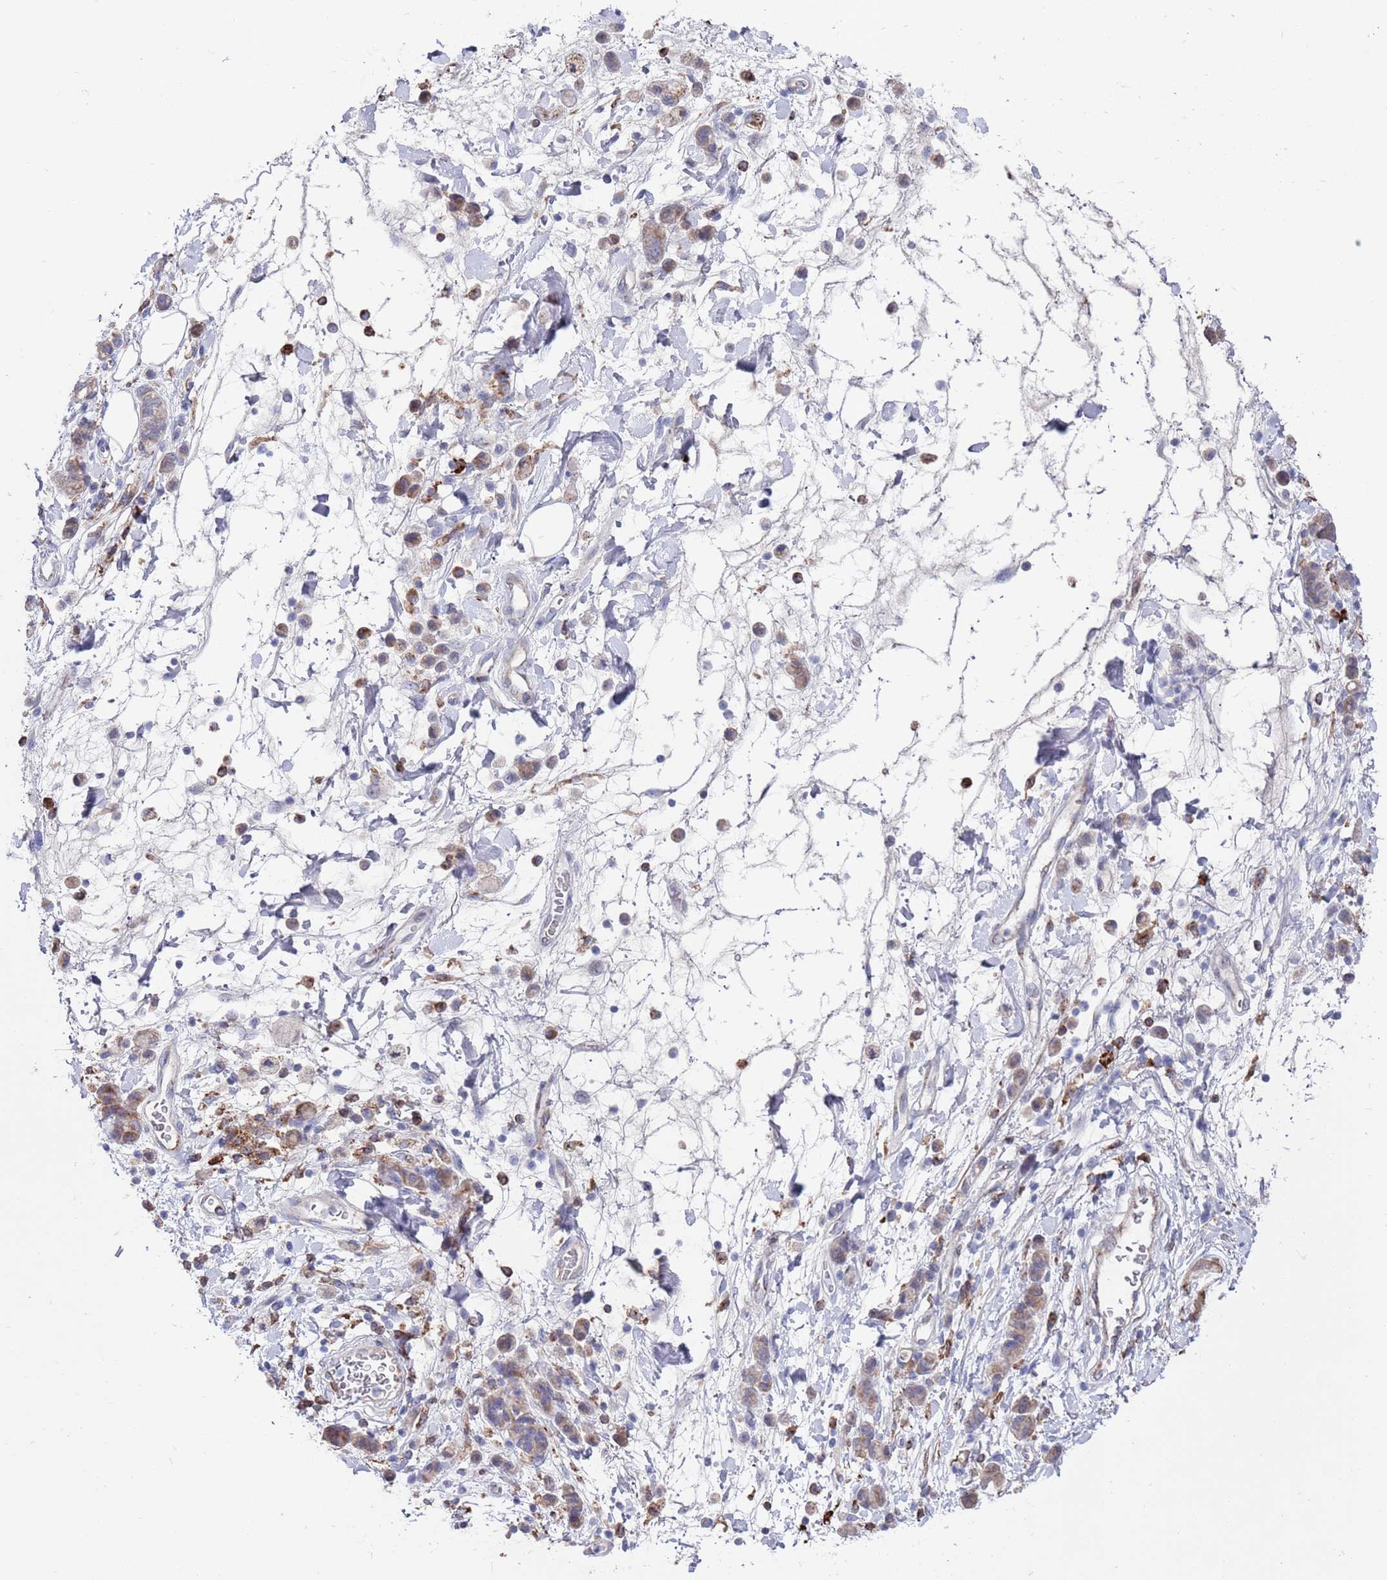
{"staining": {"intensity": "weak", "quantity": "25%-75%", "location": "cytoplasmic/membranous"}, "tissue": "stomach cancer", "cell_type": "Tumor cells", "image_type": "cancer", "snomed": [{"axis": "morphology", "description": "Adenocarcinoma, NOS"}, {"axis": "topography", "description": "Stomach"}], "caption": "Immunohistochemical staining of stomach adenocarcinoma displays low levels of weak cytoplasmic/membranous staining in about 25%-75% of tumor cells.", "gene": "GREB1L", "patient": {"sex": "male", "age": 77}}